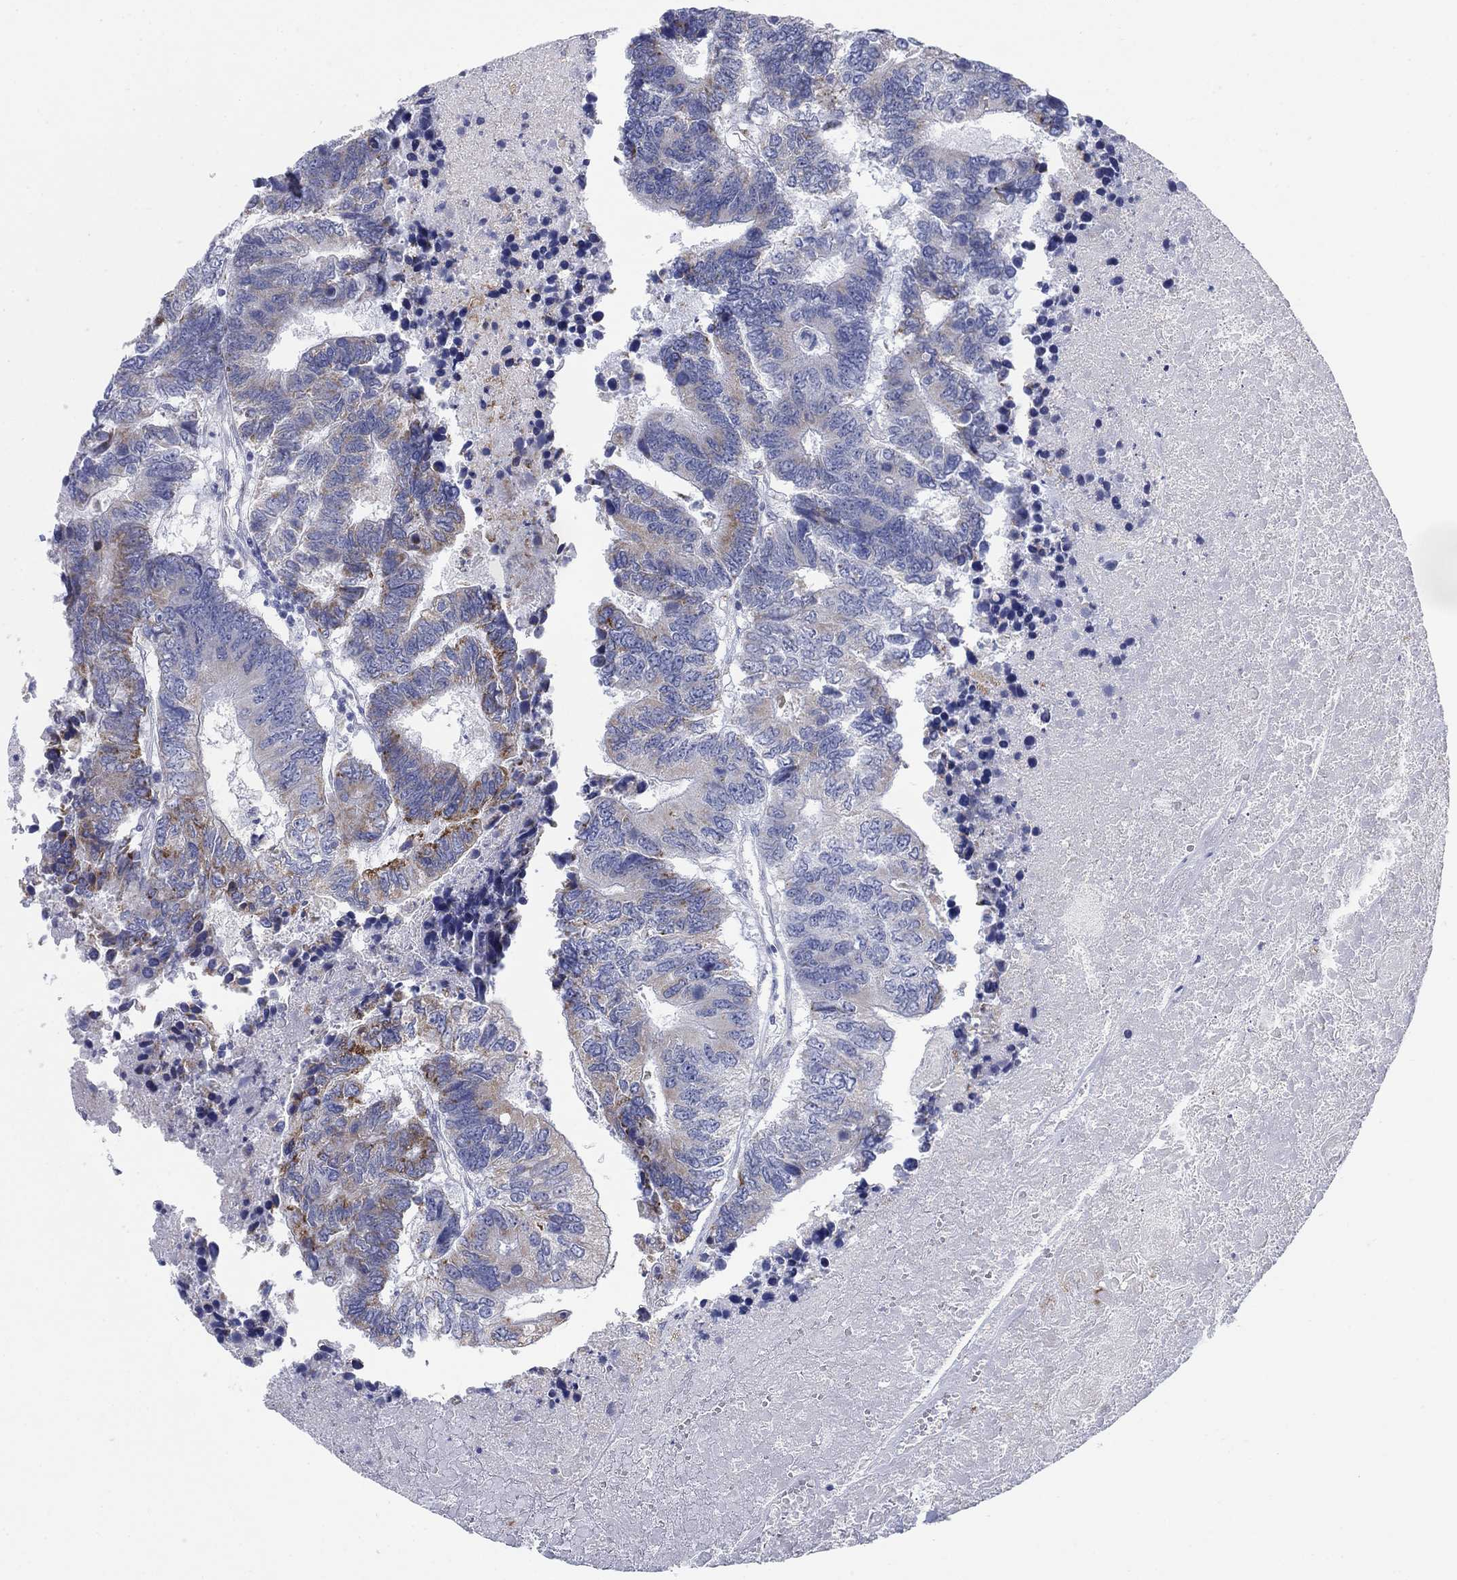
{"staining": {"intensity": "strong", "quantity": "<25%", "location": "cytoplasmic/membranous"}, "tissue": "colorectal cancer", "cell_type": "Tumor cells", "image_type": "cancer", "snomed": [{"axis": "morphology", "description": "Adenocarcinoma, NOS"}, {"axis": "topography", "description": "Colon"}], "caption": "Immunohistochemical staining of adenocarcinoma (colorectal) reveals medium levels of strong cytoplasmic/membranous staining in approximately <25% of tumor cells. (brown staining indicates protein expression, while blue staining denotes nuclei).", "gene": "SCCPDH", "patient": {"sex": "female", "age": 48}}